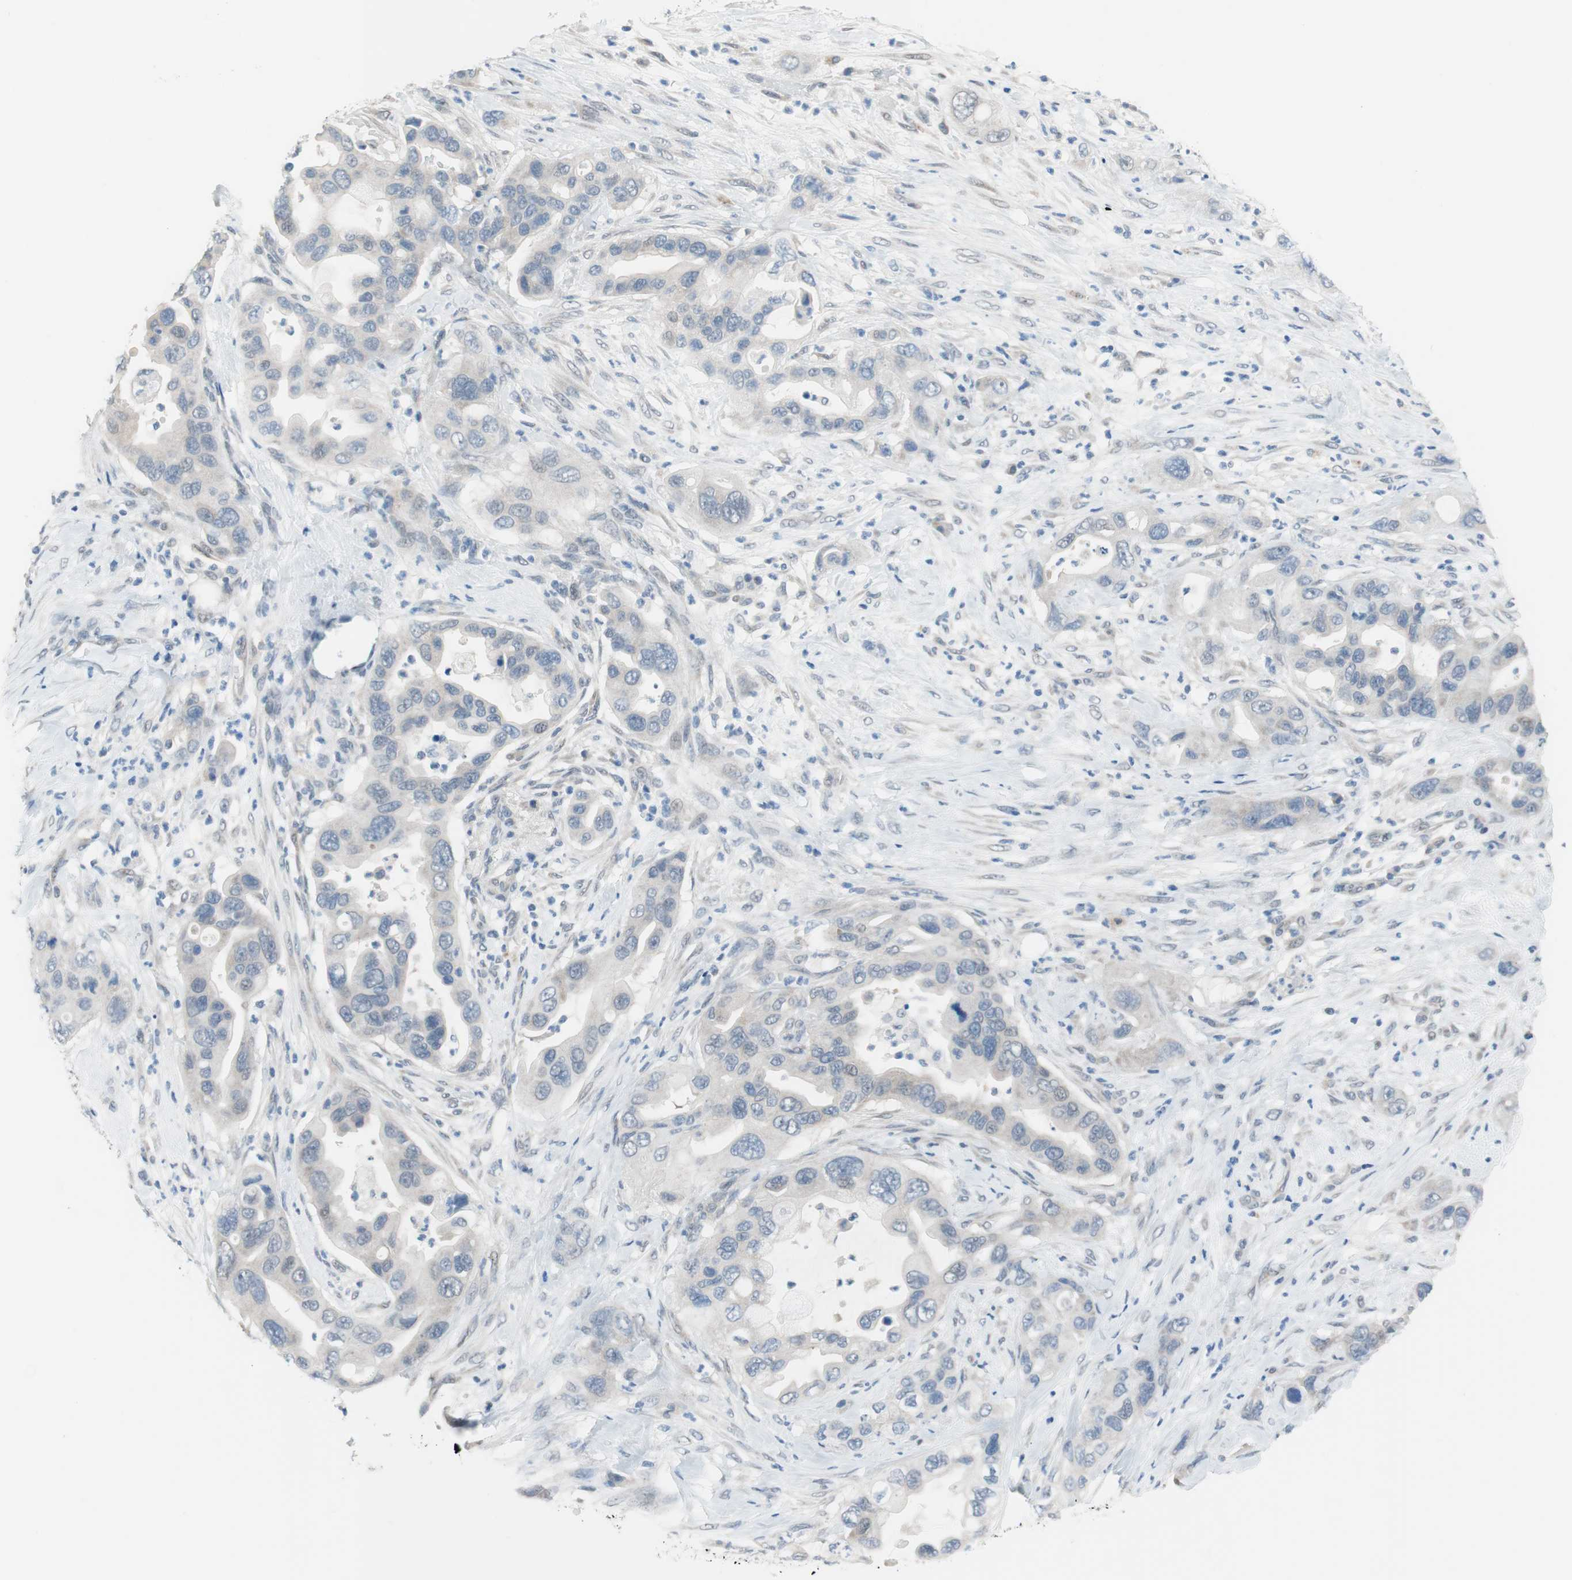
{"staining": {"intensity": "negative", "quantity": "none", "location": "none"}, "tissue": "pancreatic cancer", "cell_type": "Tumor cells", "image_type": "cancer", "snomed": [{"axis": "morphology", "description": "Adenocarcinoma, NOS"}, {"axis": "topography", "description": "Pancreas"}], "caption": "This is an immunohistochemistry (IHC) photomicrograph of pancreatic cancer (adenocarcinoma). There is no staining in tumor cells.", "gene": "GRHL1", "patient": {"sex": "female", "age": 71}}